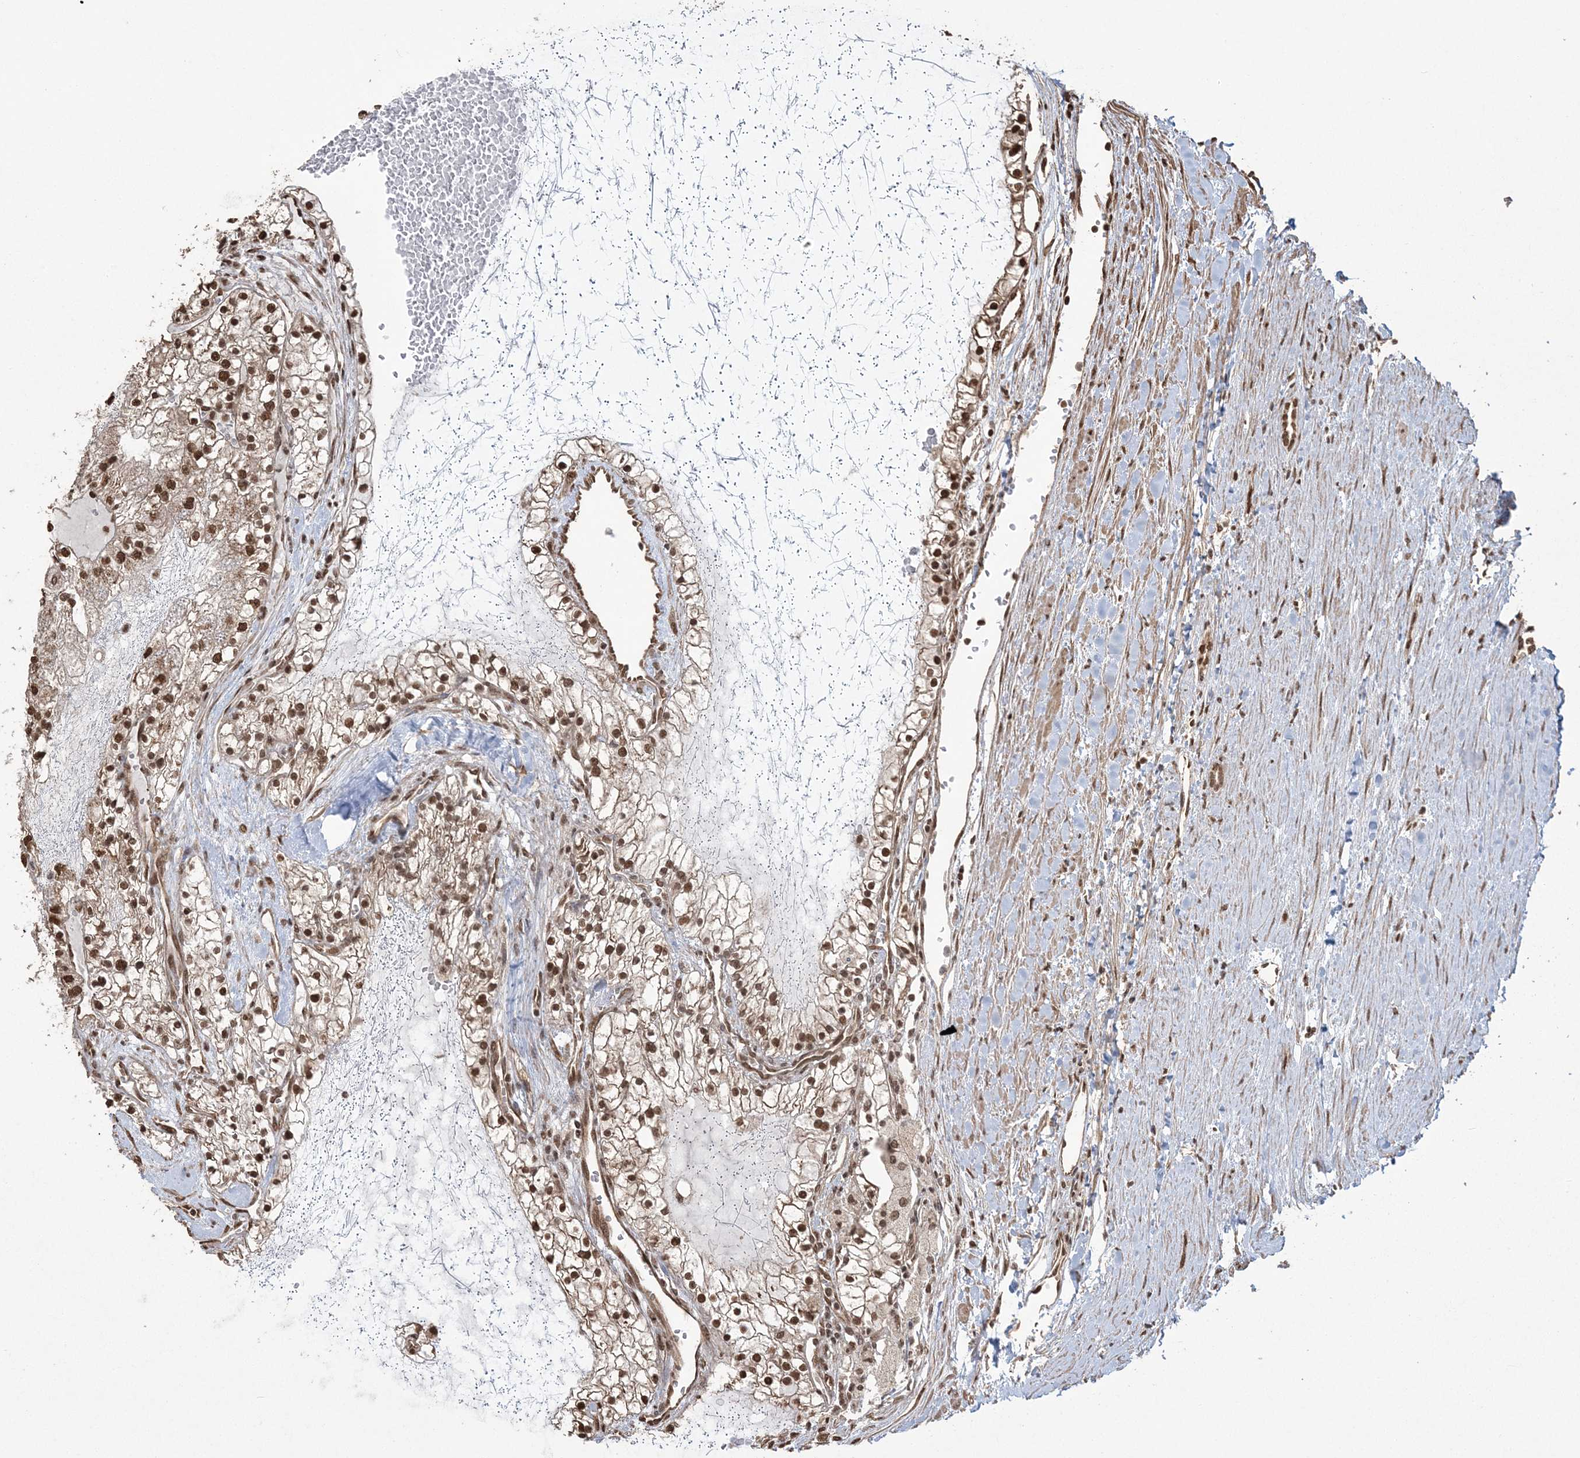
{"staining": {"intensity": "moderate", "quantity": ">75%", "location": "nuclear"}, "tissue": "renal cancer", "cell_type": "Tumor cells", "image_type": "cancer", "snomed": [{"axis": "morphology", "description": "Normal tissue, NOS"}, {"axis": "morphology", "description": "Adenocarcinoma, NOS"}, {"axis": "topography", "description": "Kidney"}], "caption": "This is a photomicrograph of immunohistochemistry (IHC) staining of renal cancer (adenocarcinoma), which shows moderate staining in the nuclear of tumor cells.", "gene": "ZNF839", "patient": {"sex": "male", "age": 68}}